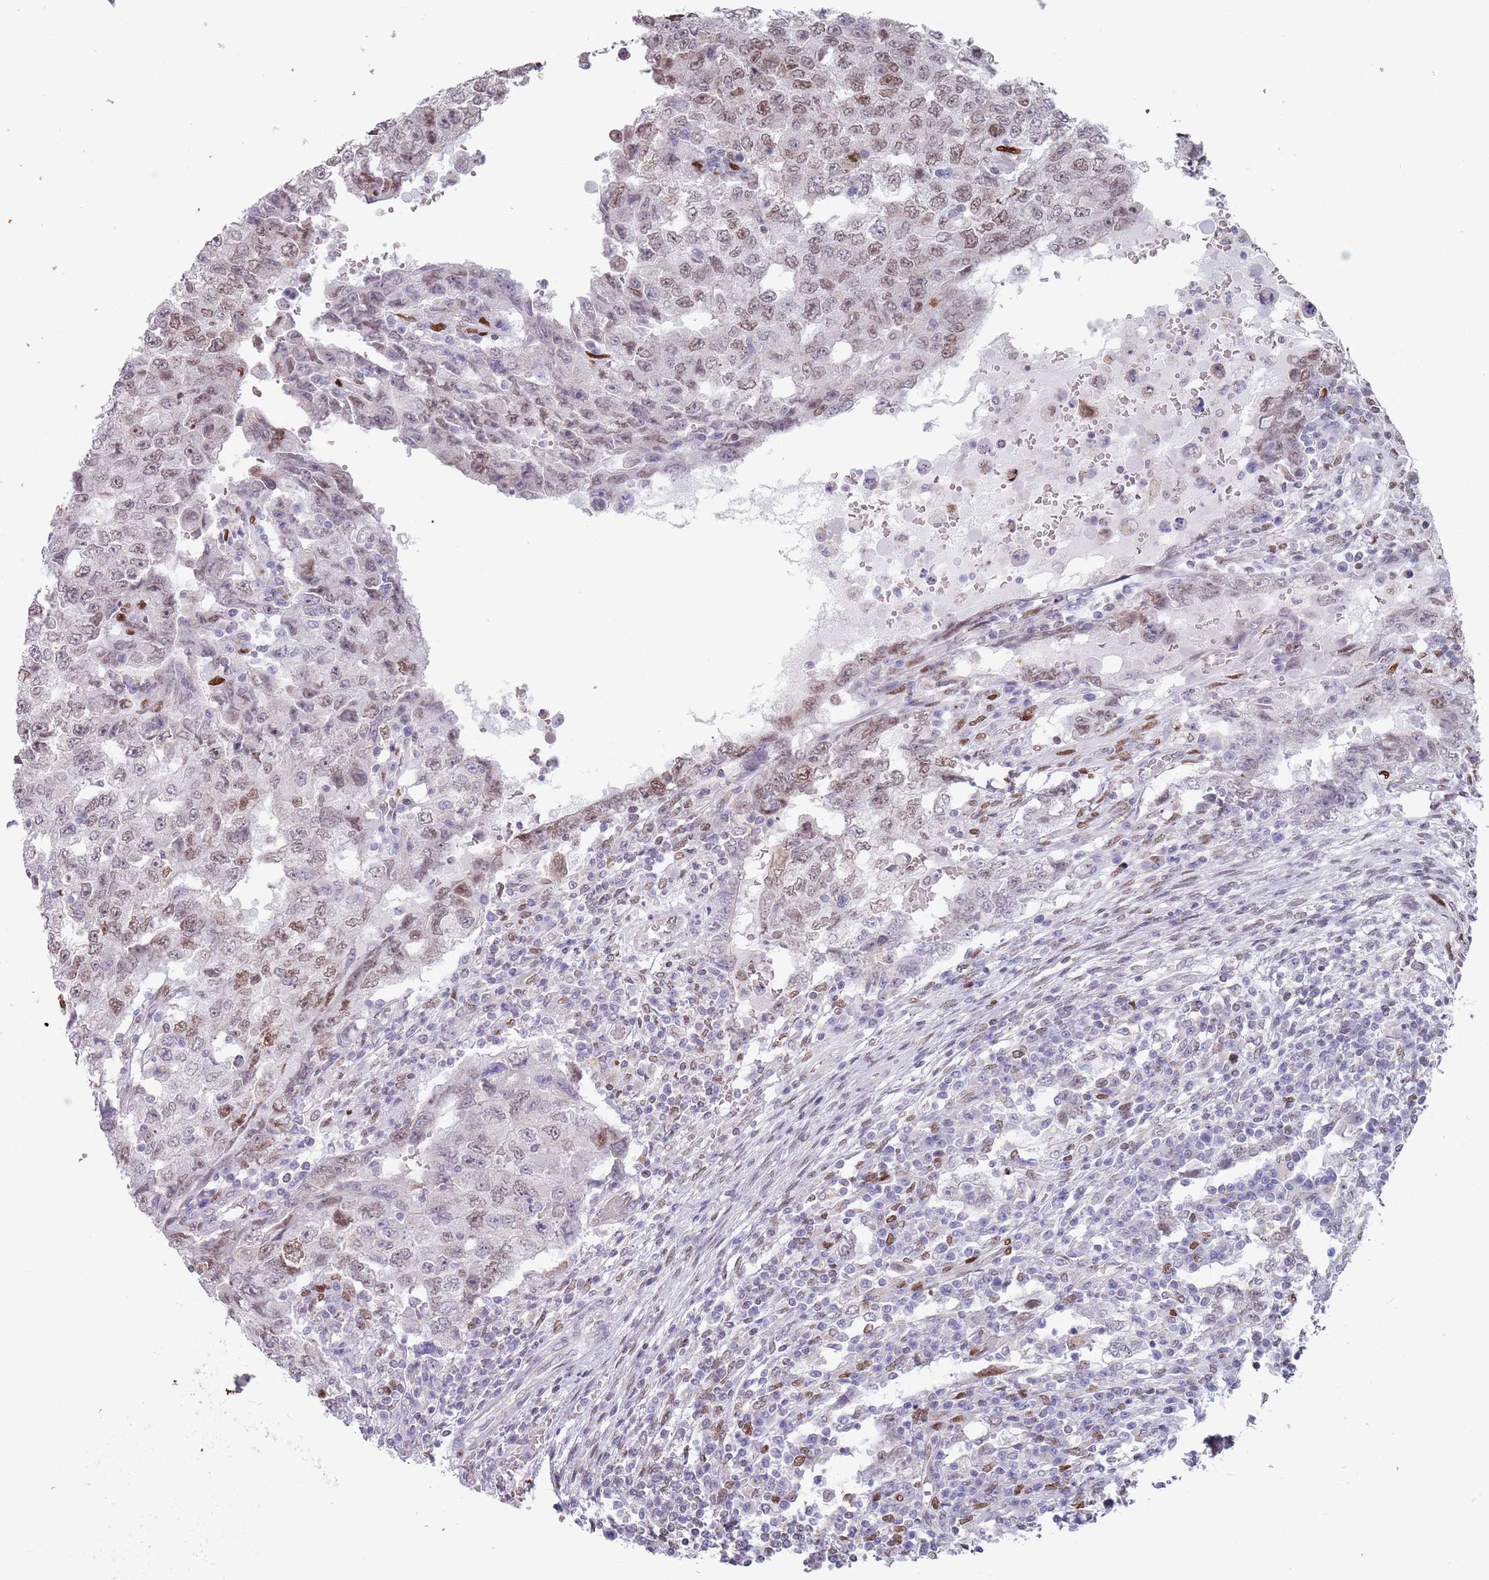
{"staining": {"intensity": "weak", "quantity": "25%-75%", "location": "nuclear"}, "tissue": "testis cancer", "cell_type": "Tumor cells", "image_type": "cancer", "snomed": [{"axis": "morphology", "description": "Carcinoma, Embryonal, NOS"}, {"axis": "topography", "description": "Testis"}], "caption": "Protein staining displays weak nuclear staining in about 25%-75% of tumor cells in embryonal carcinoma (testis).", "gene": "MFSD12", "patient": {"sex": "male", "age": 26}}